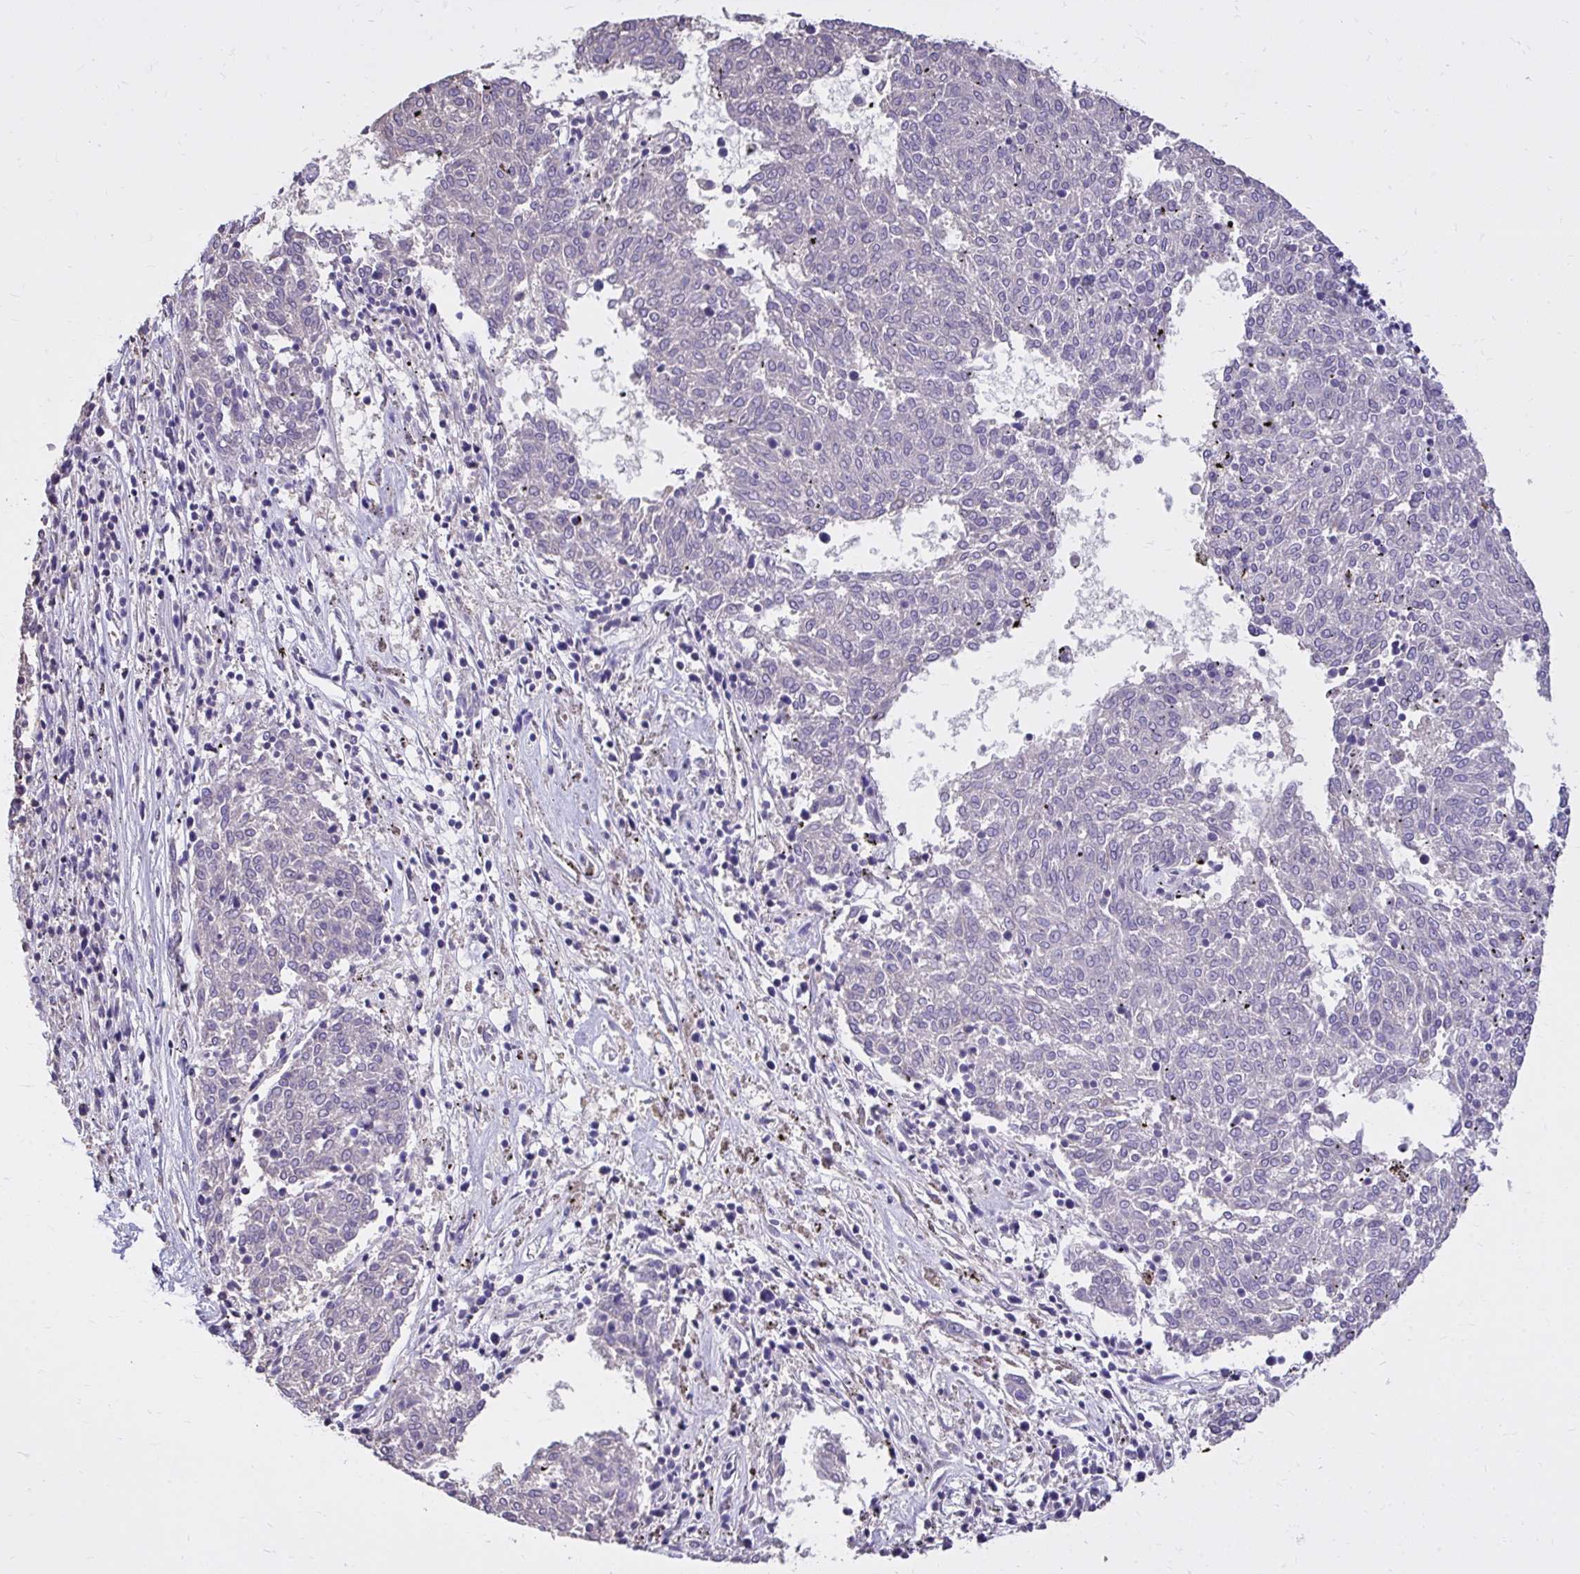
{"staining": {"intensity": "negative", "quantity": "none", "location": "none"}, "tissue": "melanoma", "cell_type": "Tumor cells", "image_type": "cancer", "snomed": [{"axis": "morphology", "description": "Malignant melanoma, NOS"}, {"axis": "topography", "description": "Skin"}], "caption": "Melanoma was stained to show a protein in brown. There is no significant positivity in tumor cells.", "gene": "EPB41L1", "patient": {"sex": "female", "age": 72}}